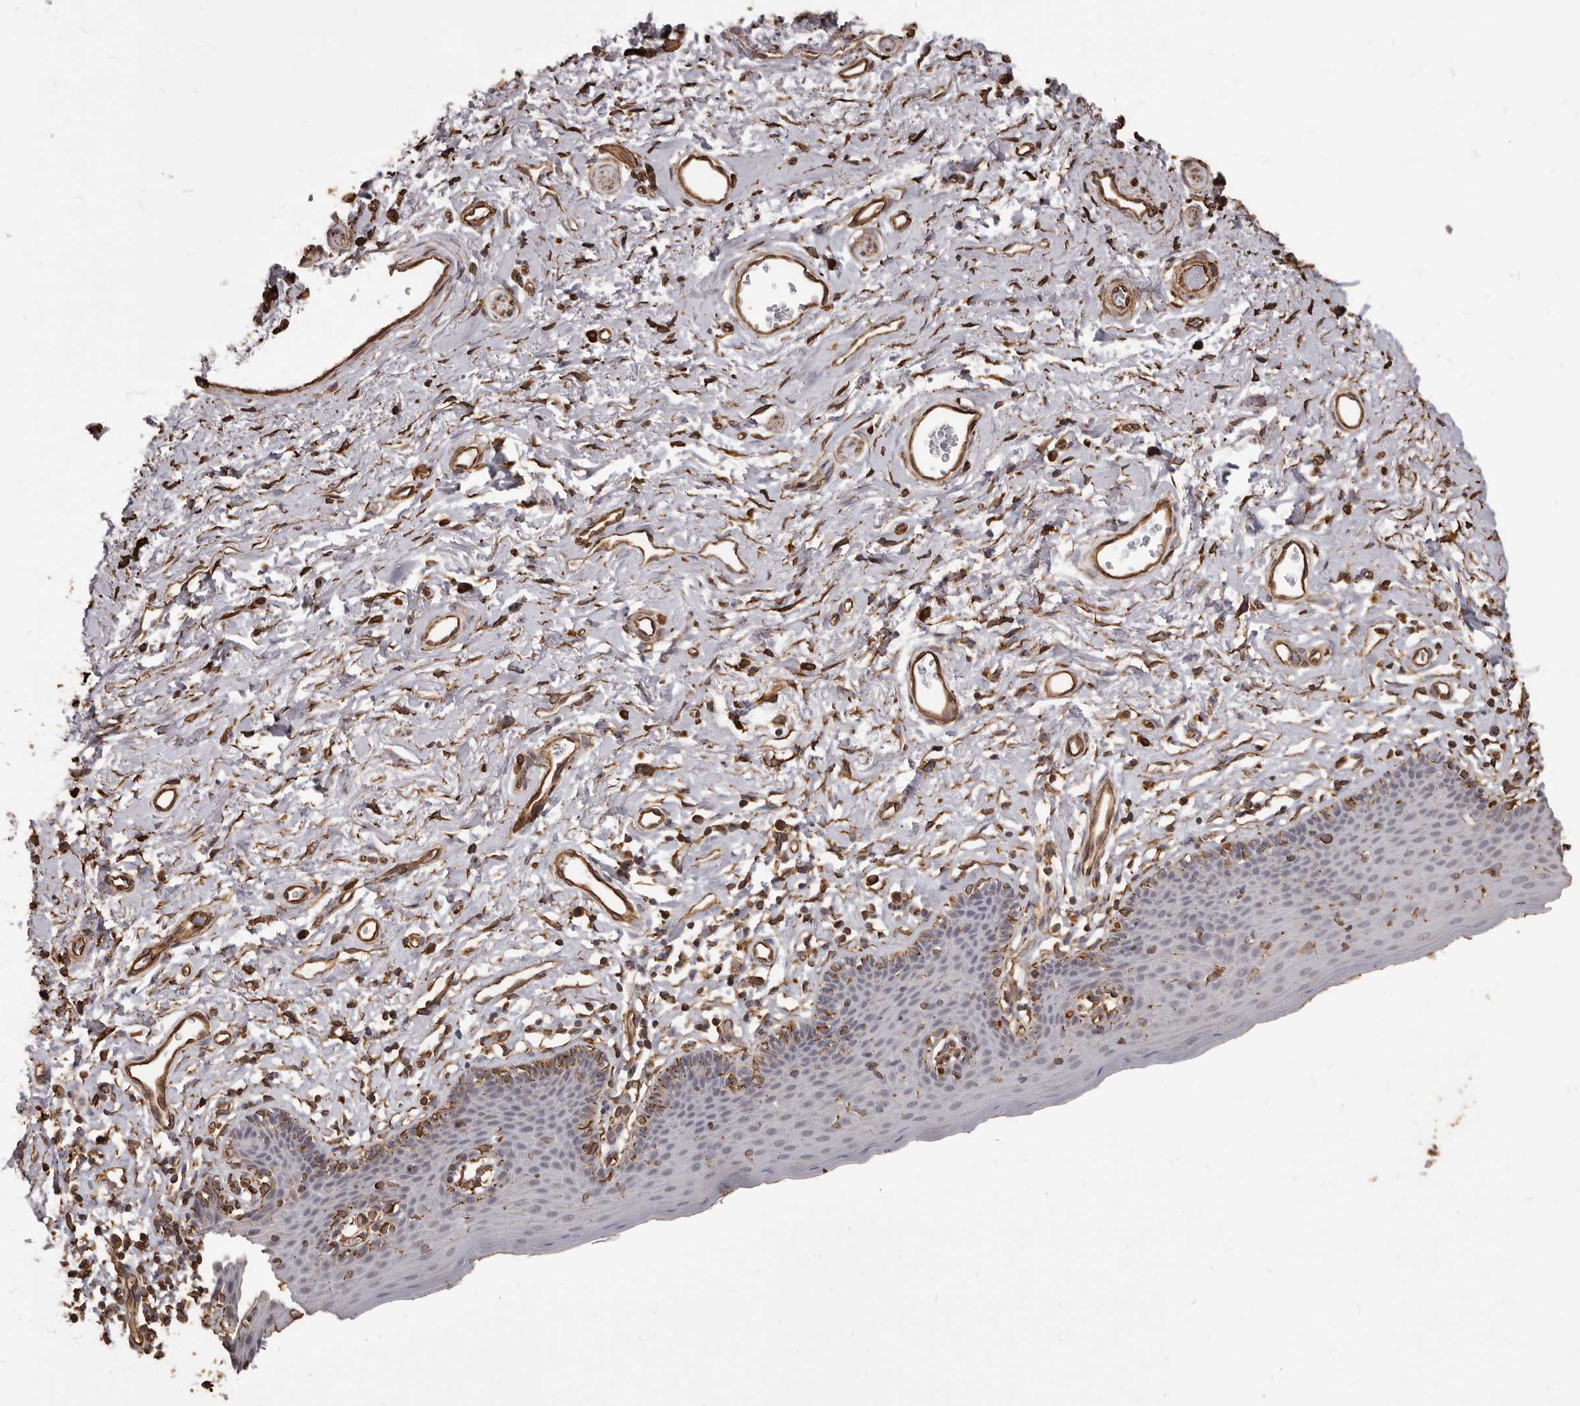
{"staining": {"intensity": "weak", "quantity": "<25%", "location": "cytoplasmic/membranous"}, "tissue": "skin", "cell_type": "Epidermal cells", "image_type": "normal", "snomed": [{"axis": "morphology", "description": "Normal tissue, NOS"}, {"axis": "topography", "description": "Vulva"}], "caption": "A photomicrograph of skin stained for a protein demonstrates no brown staining in epidermal cells. (Immunohistochemistry (ihc), brightfield microscopy, high magnification).", "gene": "MTURN", "patient": {"sex": "female", "age": 66}}